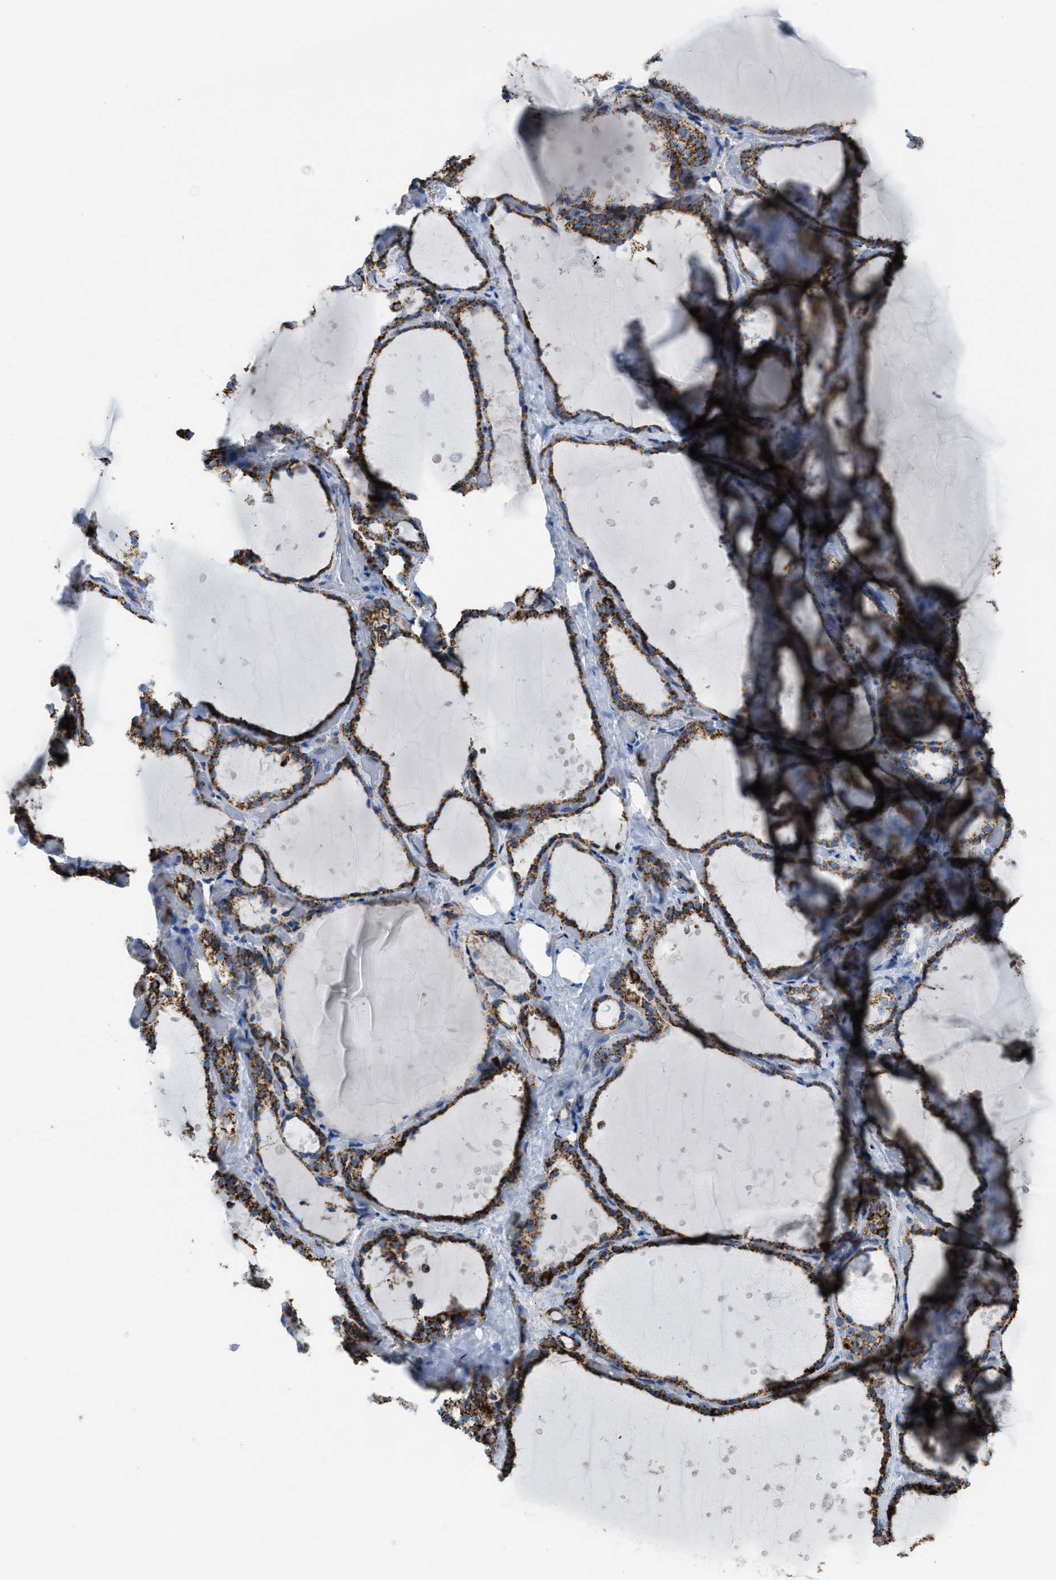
{"staining": {"intensity": "strong", "quantity": ">75%", "location": "cytoplasmic/membranous"}, "tissue": "thyroid gland", "cell_type": "Glandular cells", "image_type": "normal", "snomed": [{"axis": "morphology", "description": "Normal tissue, NOS"}, {"axis": "topography", "description": "Thyroid gland"}], "caption": "A micrograph of human thyroid gland stained for a protein exhibits strong cytoplasmic/membranous brown staining in glandular cells.", "gene": "ETFB", "patient": {"sex": "female", "age": 44}}